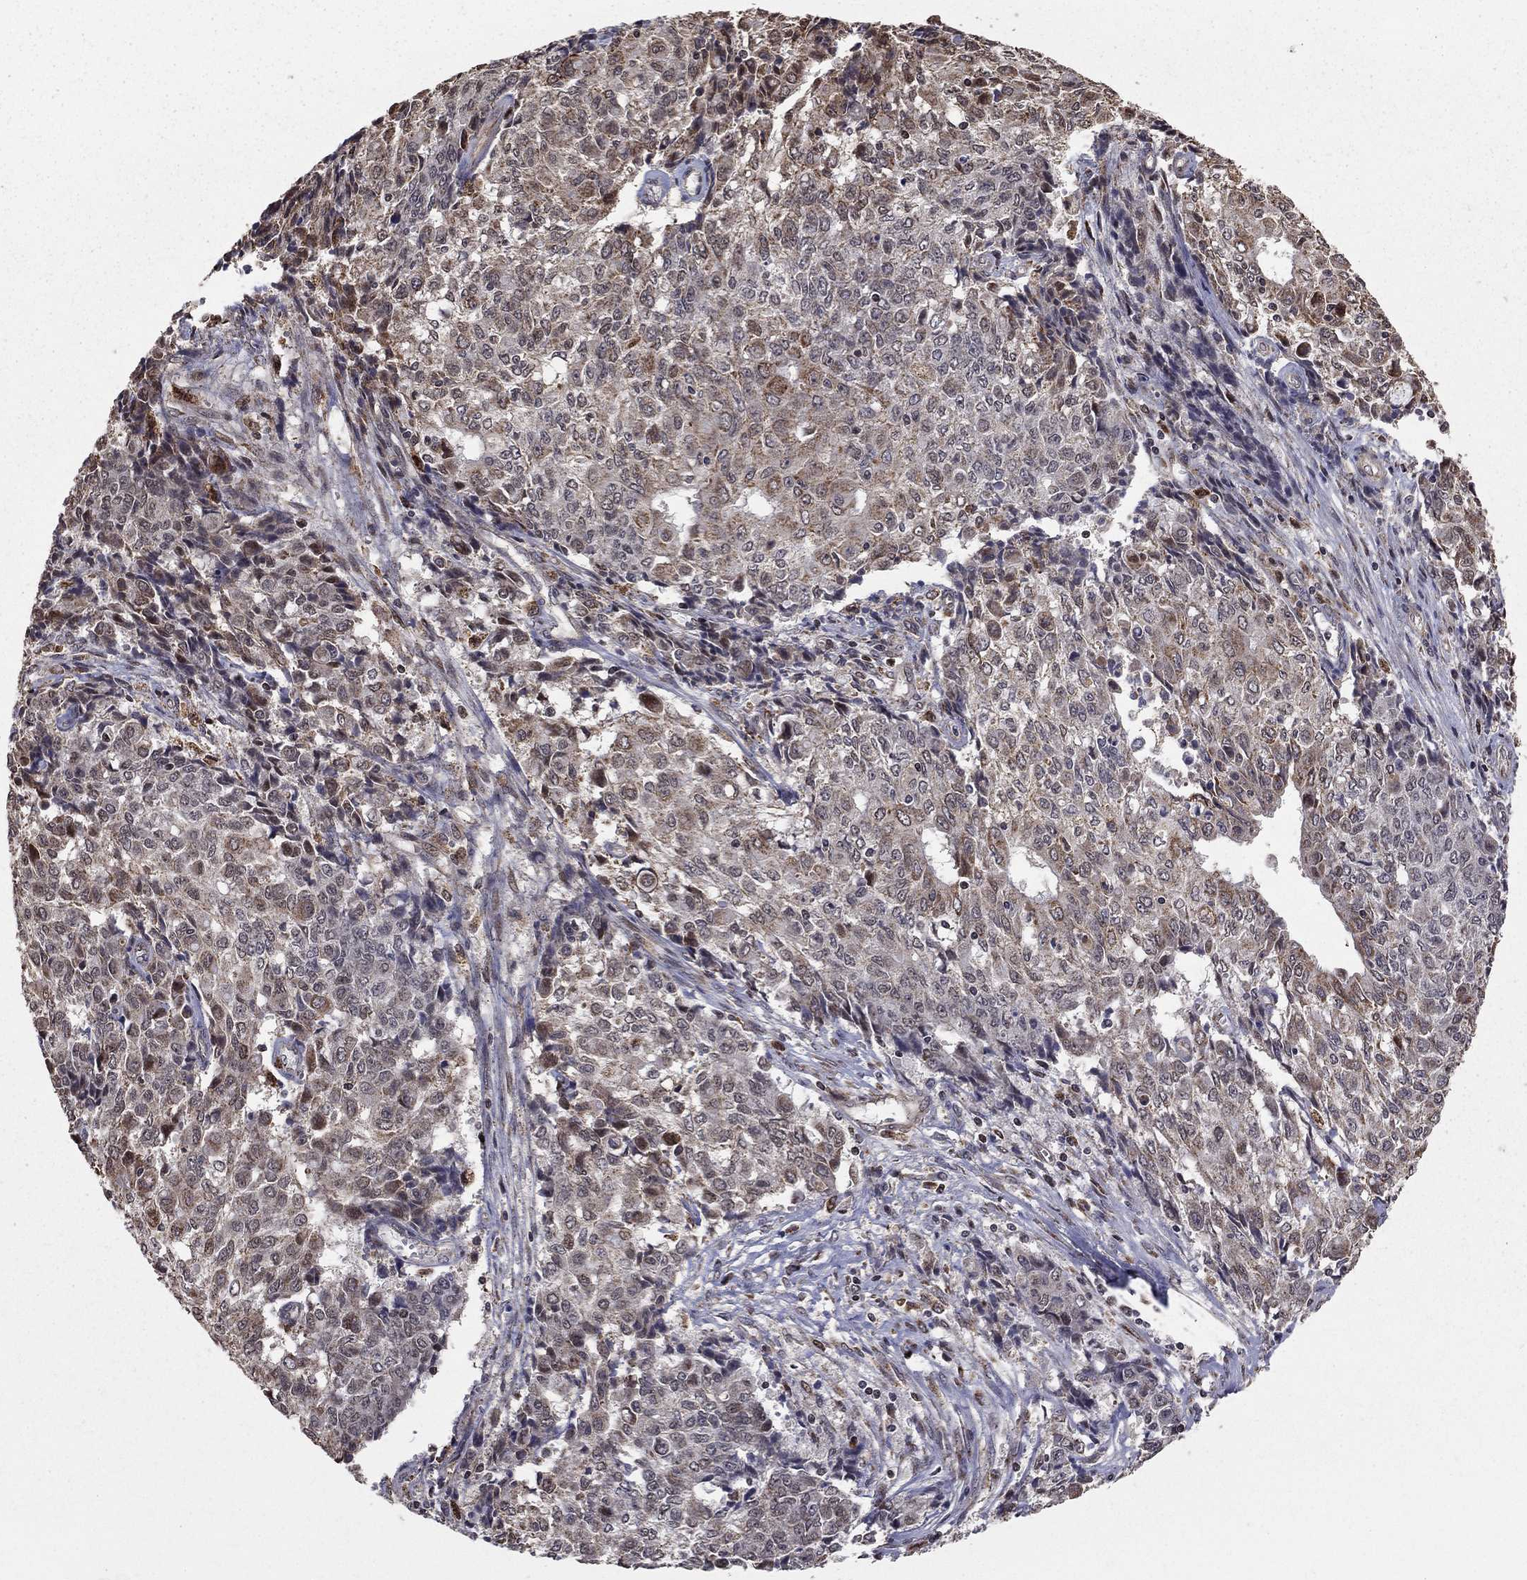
{"staining": {"intensity": "weak", "quantity": "<25%", "location": "cytoplasmic/membranous"}, "tissue": "ovarian cancer", "cell_type": "Tumor cells", "image_type": "cancer", "snomed": [{"axis": "morphology", "description": "Carcinoma, endometroid"}, {"axis": "topography", "description": "Ovary"}], "caption": "Immunohistochemistry (IHC) of endometroid carcinoma (ovarian) exhibits no expression in tumor cells.", "gene": "ACOT13", "patient": {"sex": "female", "age": 42}}